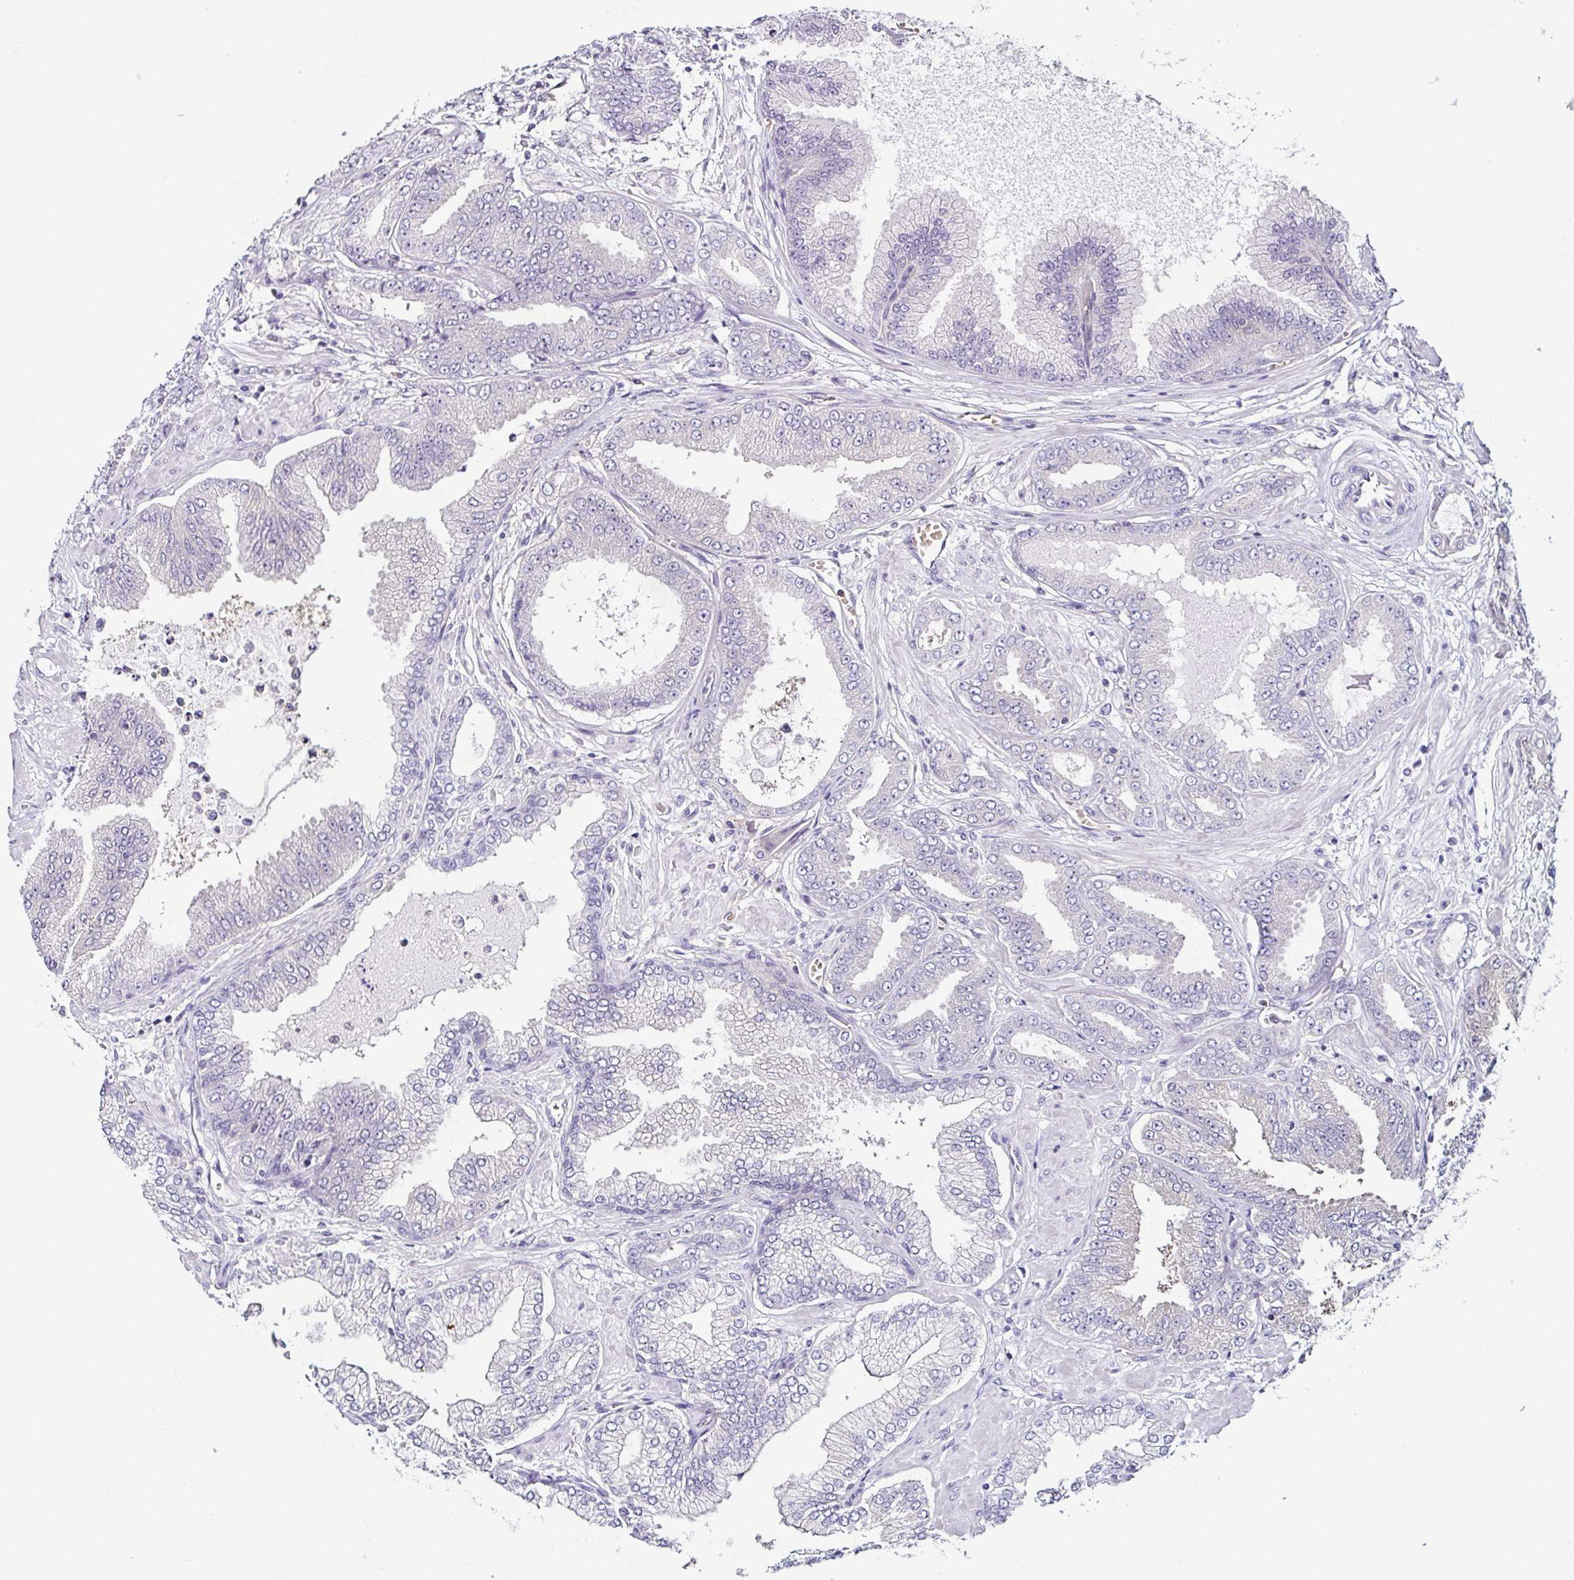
{"staining": {"intensity": "negative", "quantity": "none", "location": "none"}, "tissue": "prostate cancer", "cell_type": "Tumor cells", "image_type": "cancer", "snomed": [{"axis": "morphology", "description": "Adenocarcinoma, Low grade"}, {"axis": "topography", "description": "Prostate"}], "caption": "IHC micrograph of neoplastic tissue: prostate adenocarcinoma (low-grade) stained with DAB reveals no significant protein positivity in tumor cells. (Immunohistochemistry, brightfield microscopy, high magnification).", "gene": "FAM162B", "patient": {"sex": "male", "age": 55}}